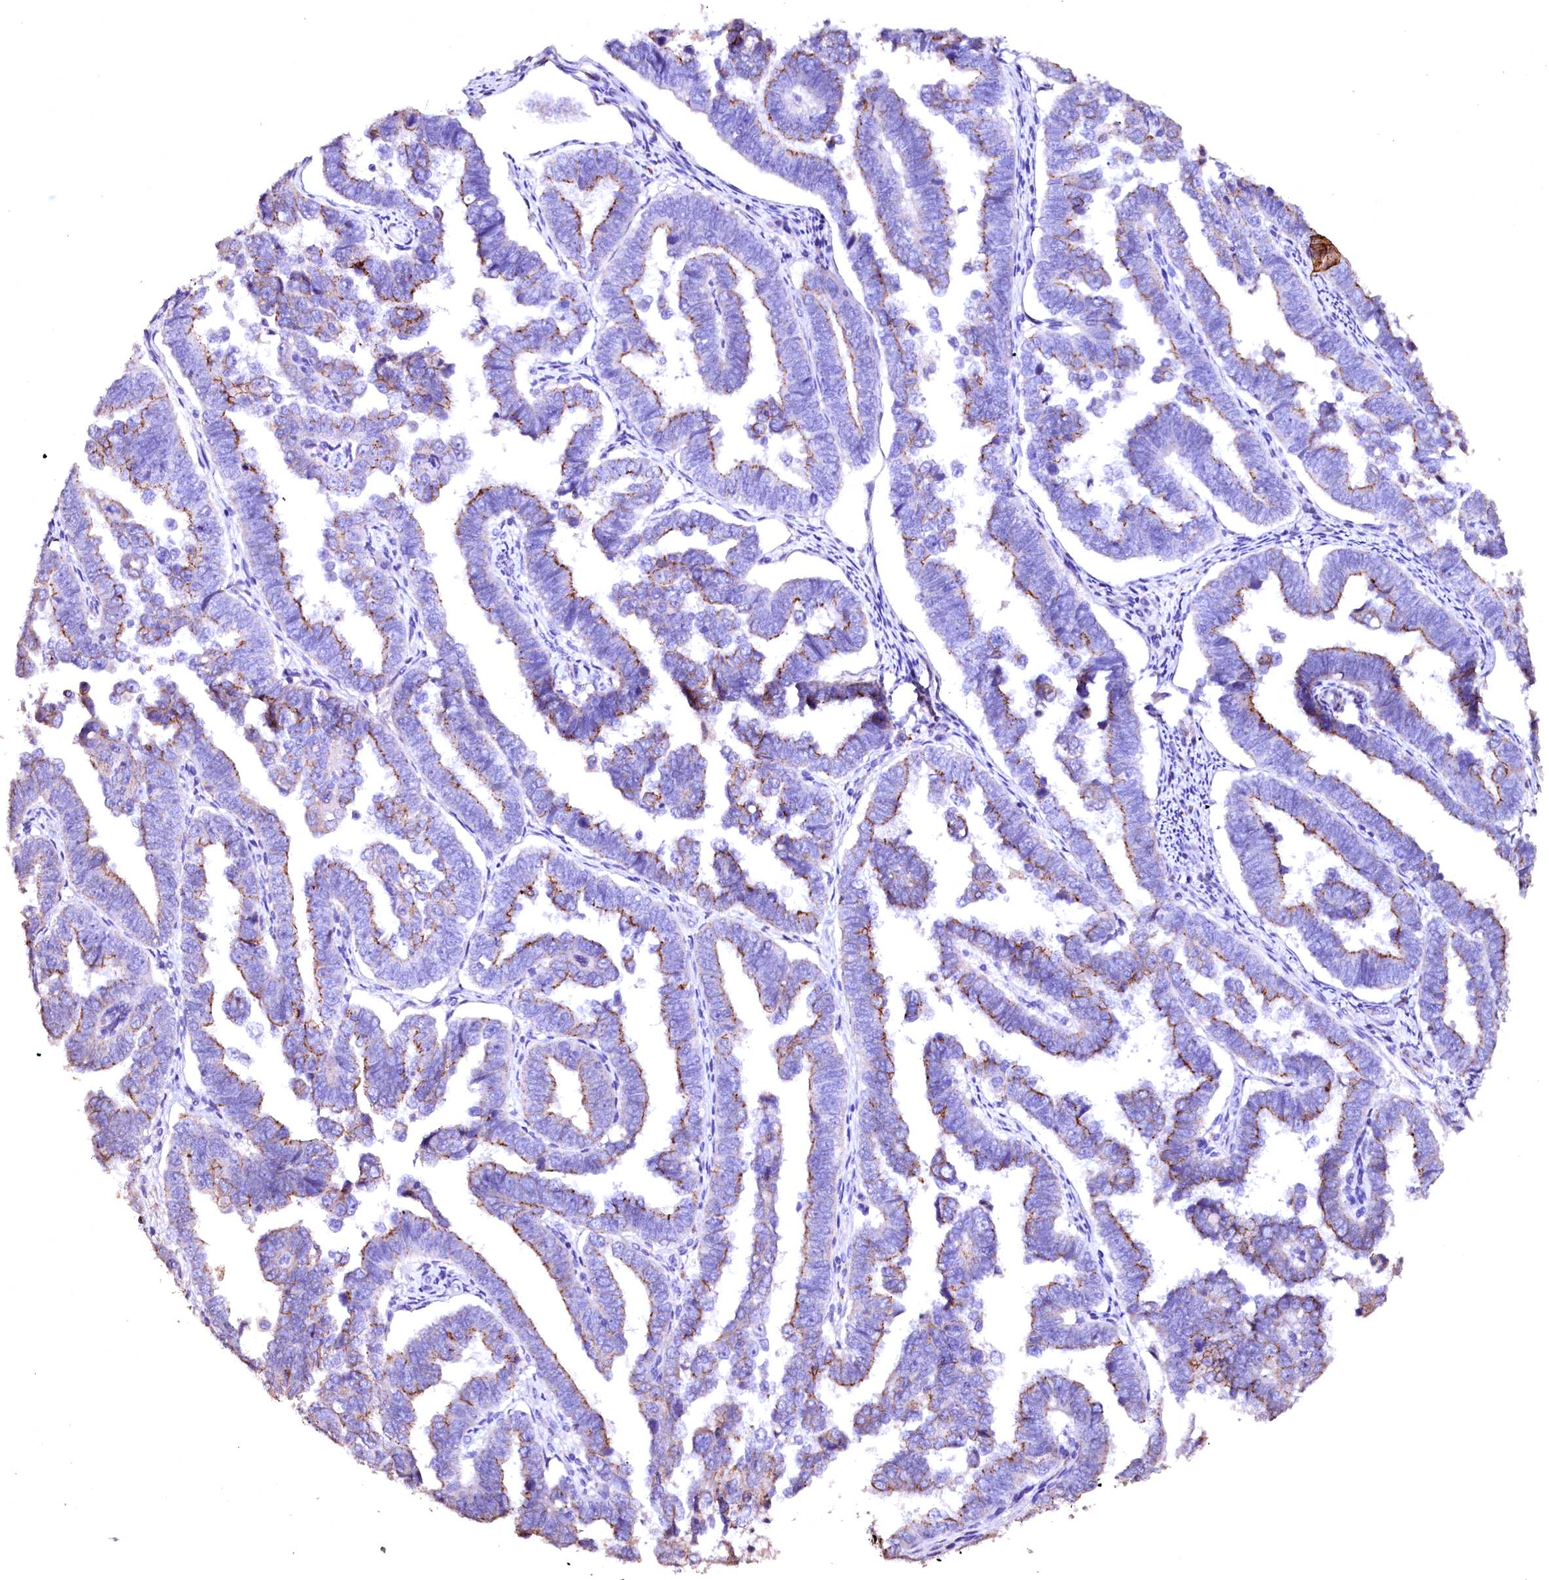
{"staining": {"intensity": "moderate", "quantity": "<25%", "location": "cytoplasmic/membranous"}, "tissue": "endometrial cancer", "cell_type": "Tumor cells", "image_type": "cancer", "snomed": [{"axis": "morphology", "description": "Adenocarcinoma, NOS"}, {"axis": "topography", "description": "Endometrium"}], "caption": "Approximately <25% of tumor cells in human endometrial adenocarcinoma demonstrate moderate cytoplasmic/membranous protein expression as visualized by brown immunohistochemical staining.", "gene": "VPS36", "patient": {"sex": "female", "age": 75}}